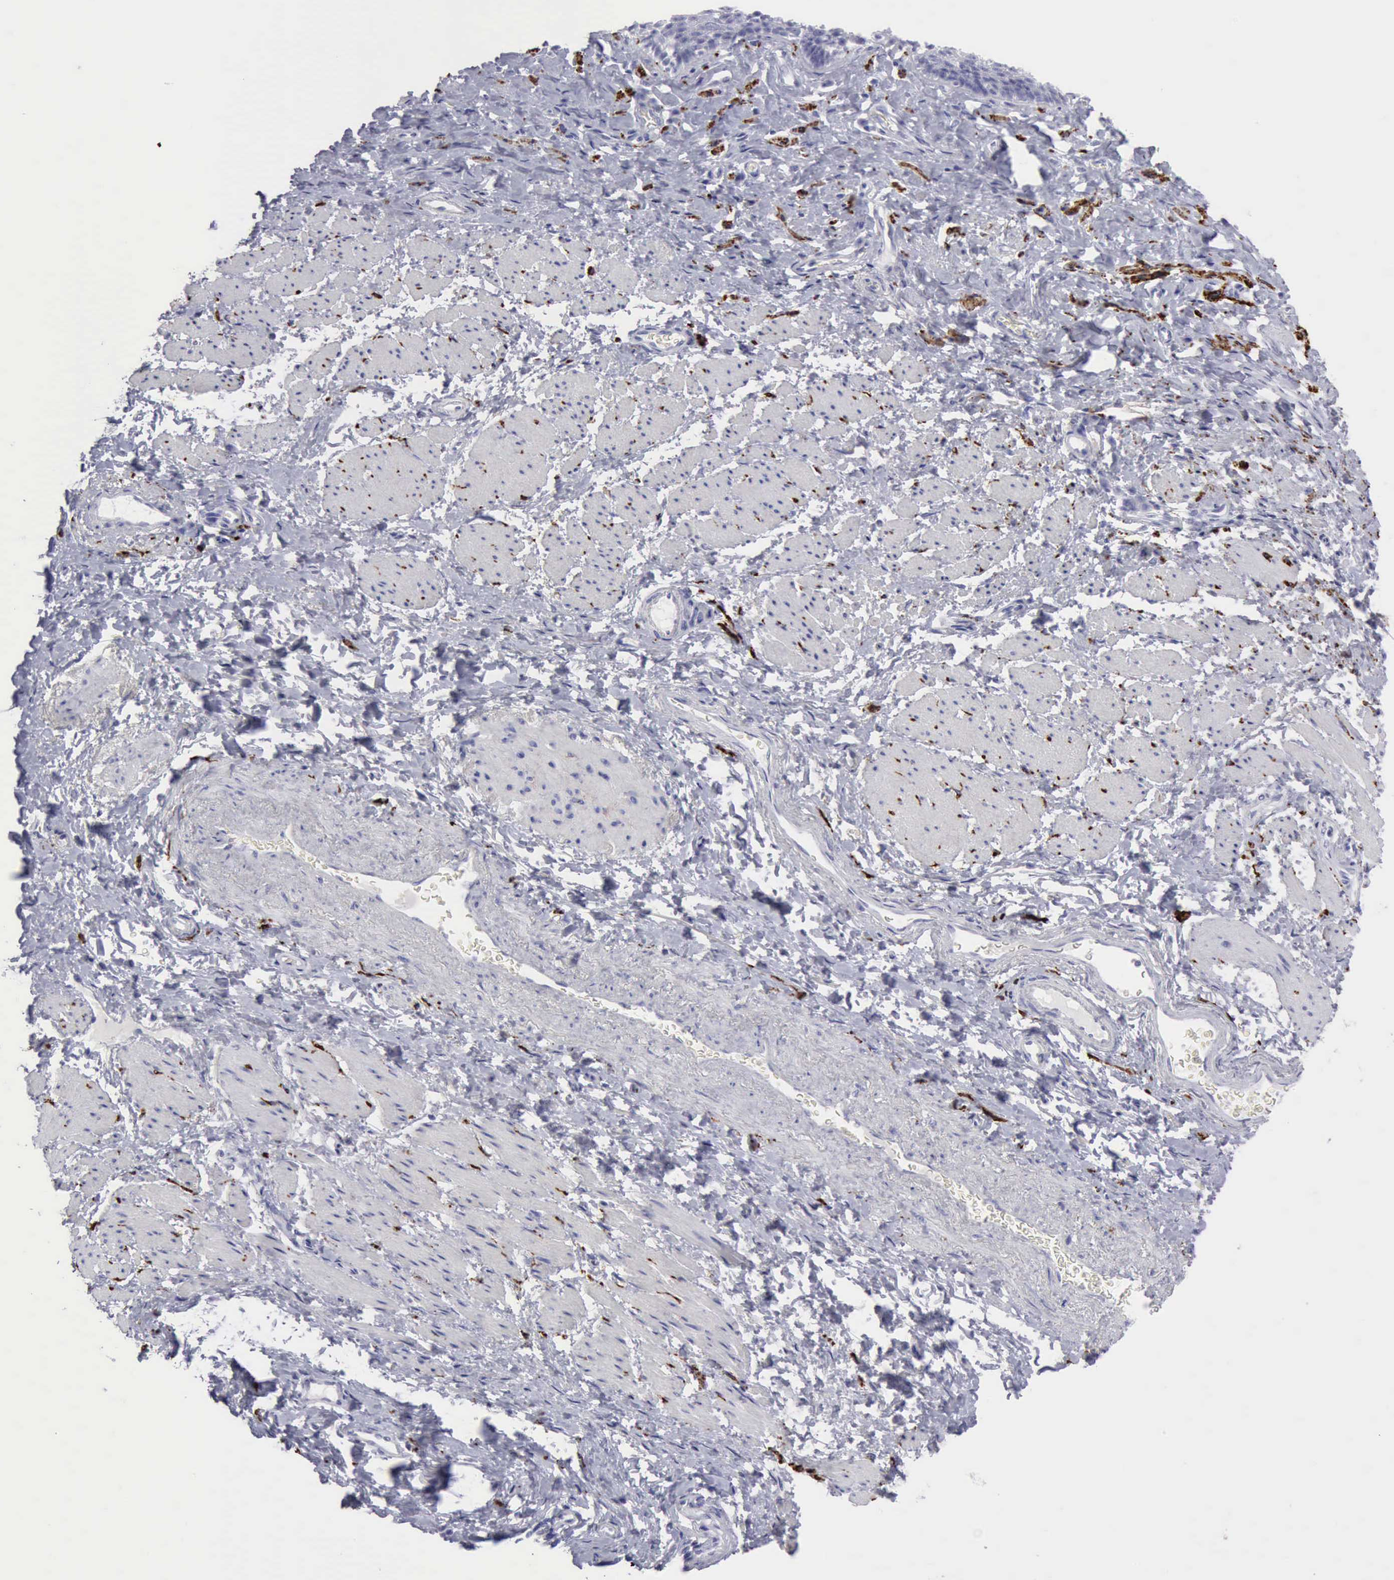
{"staining": {"intensity": "negative", "quantity": "none", "location": "none"}, "tissue": "esophagus", "cell_type": "Squamous epithelial cells", "image_type": "normal", "snomed": [{"axis": "morphology", "description": "Normal tissue, NOS"}, {"axis": "topography", "description": "Esophagus"}], "caption": "The micrograph demonstrates no significant positivity in squamous epithelial cells of esophagus. Nuclei are stained in blue.", "gene": "NCAM1", "patient": {"sex": "female", "age": 61}}